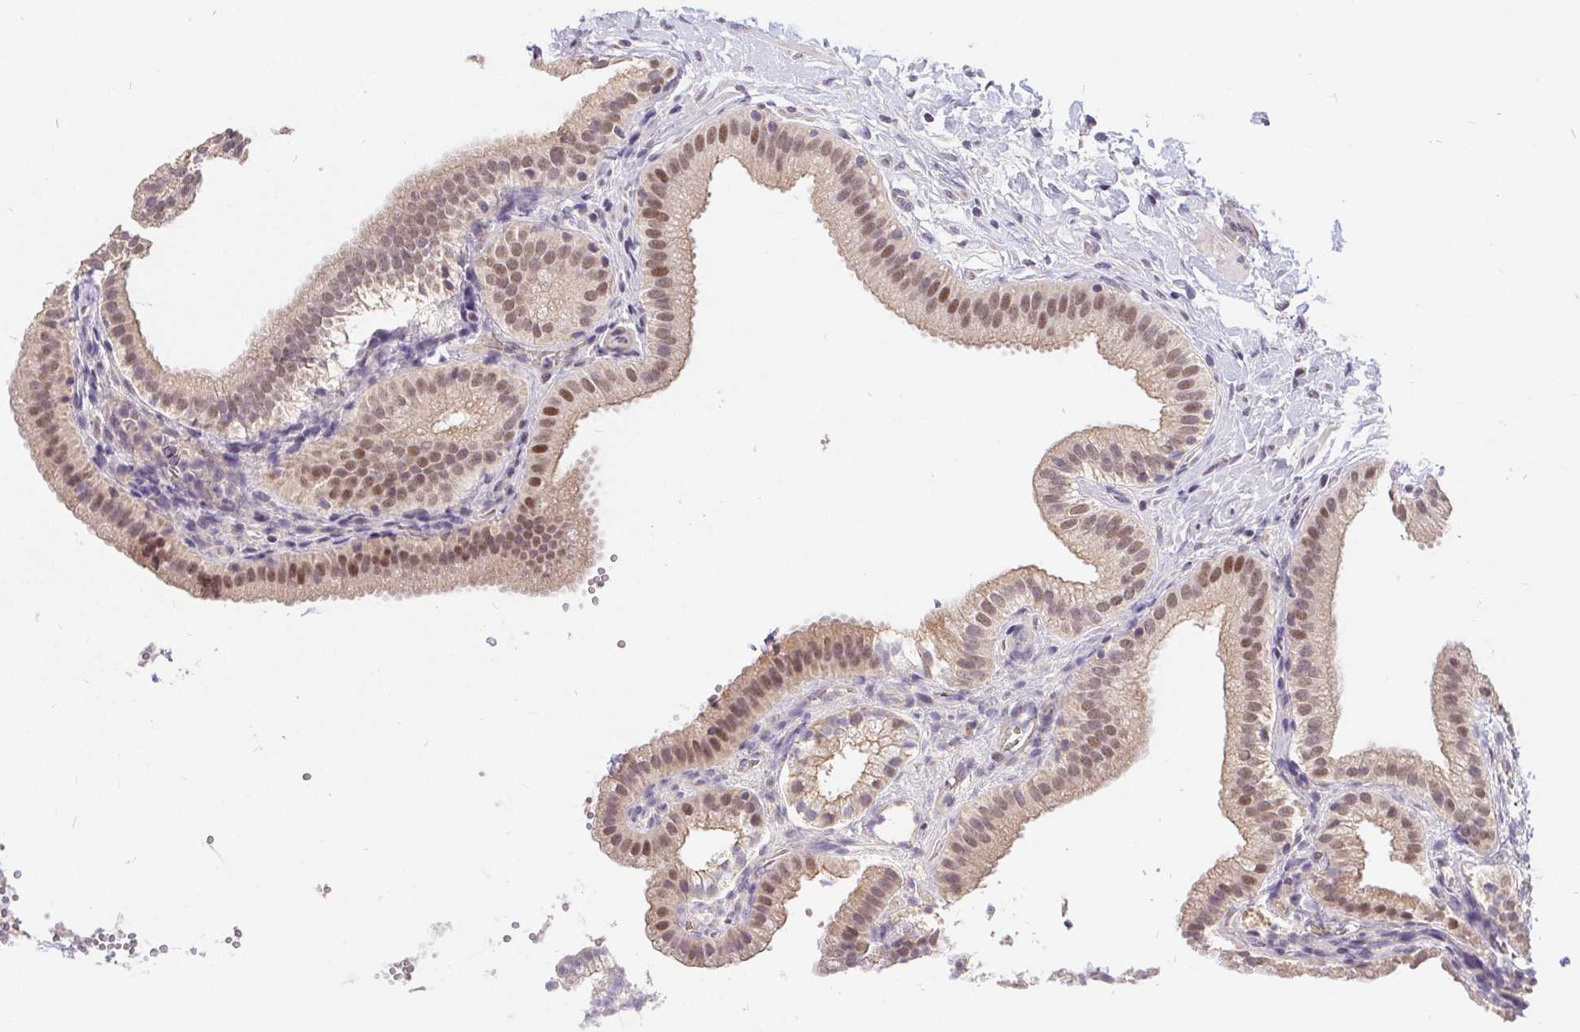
{"staining": {"intensity": "moderate", "quantity": ">75%", "location": "nuclear"}, "tissue": "gallbladder", "cell_type": "Glandular cells", "image_type": "normal", "snomed": [{"axis": "morphology", "description": "Normal tissue, NOS"}, {"axis": "topography", "description": "Gallbladder"}], "caption": "This is a micrograph of immunohistochemistry (IHC) staining of normal gallbladder, which shows moderate staining in the nuclear of glandular cells.", "gene": "POU2F1", "patient": {"sex": "female", "age": 63}}